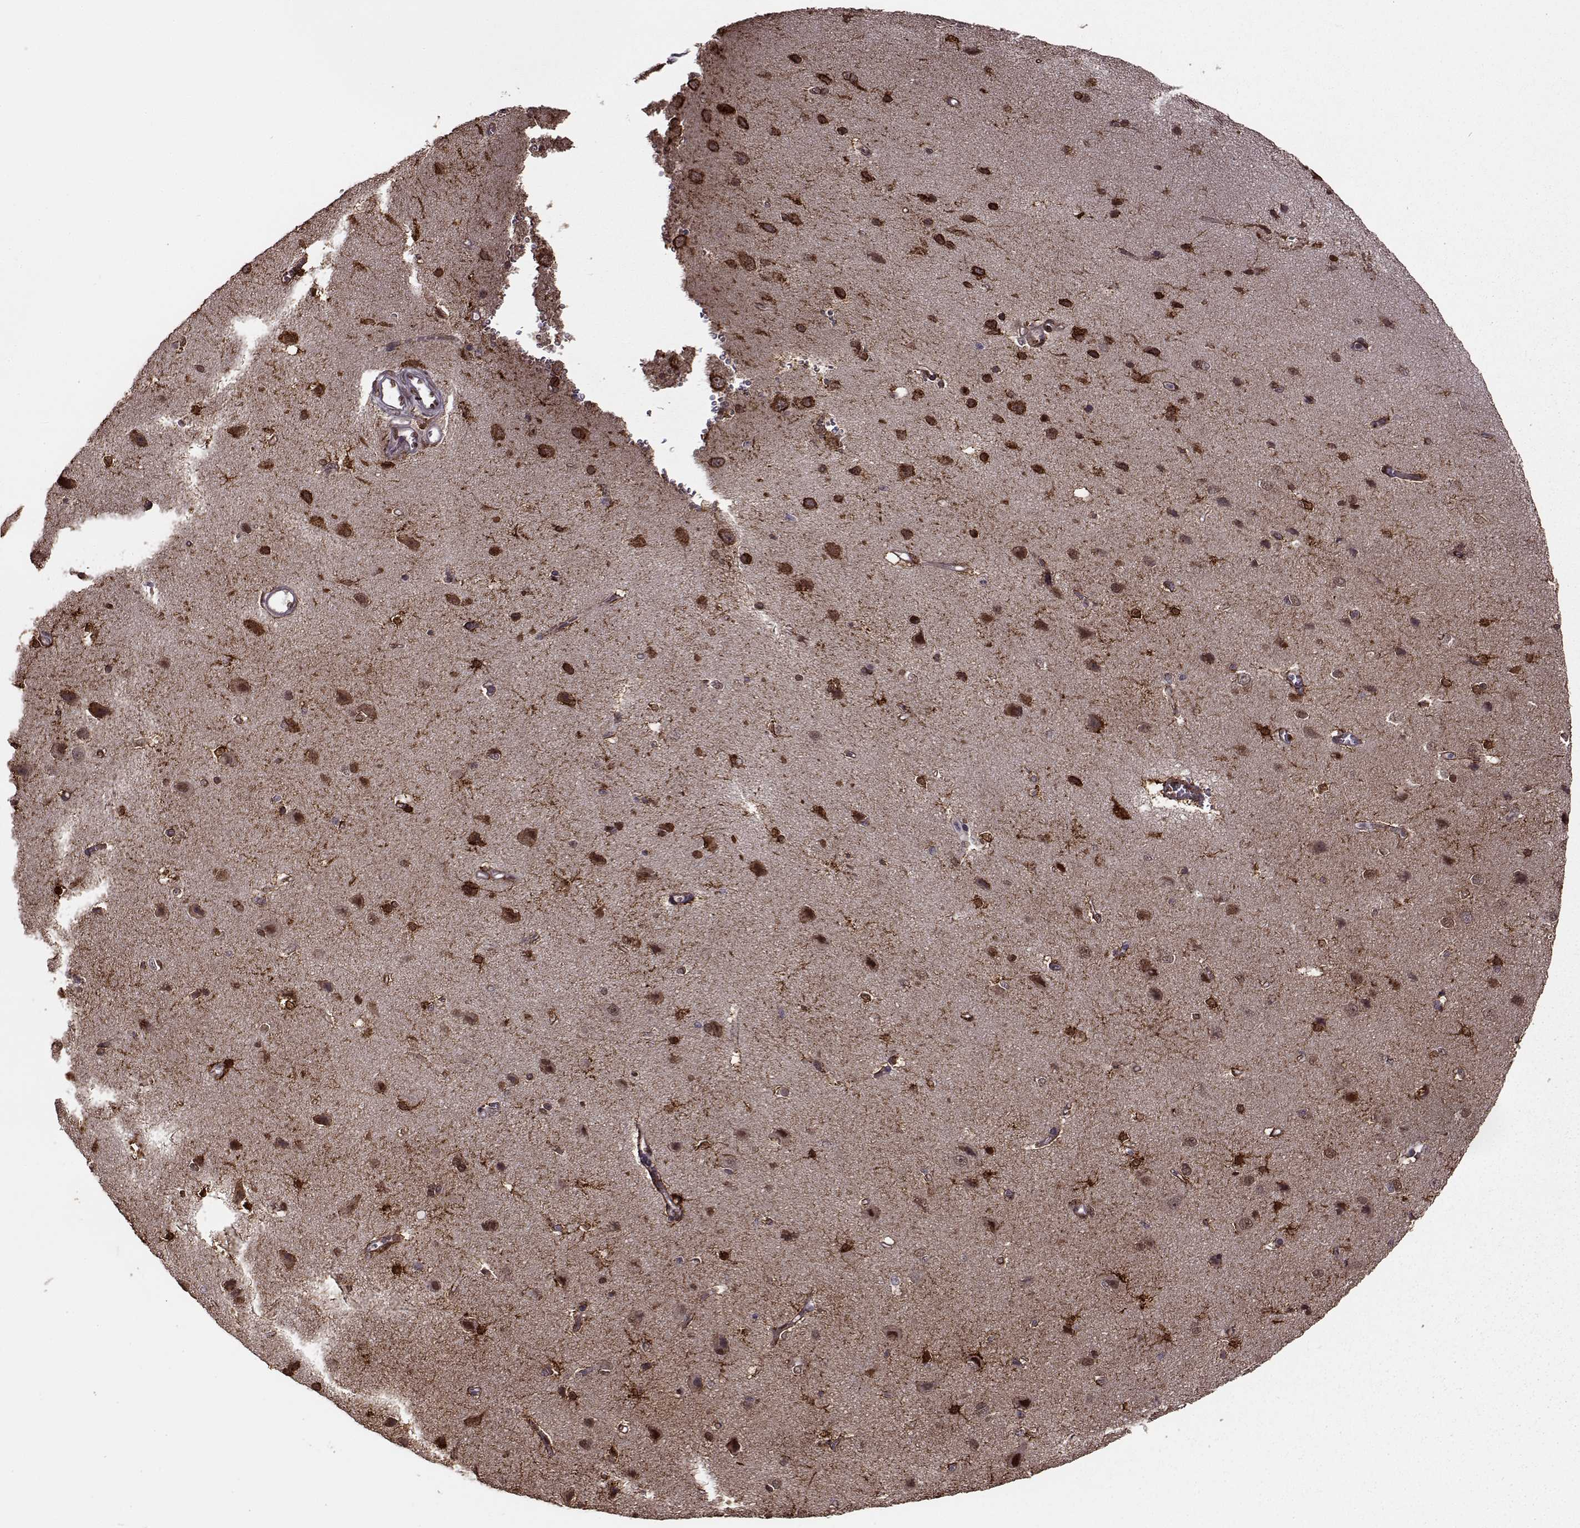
{"staining": {"intensity": "weak", "quantity": "25%-75%", "location": "nuclear"}, "tissue": "cerebral cortex", "cell_type": "Endothelial cells", "image_type": "normal", "snomed": [{"axis": "morphology", "description": "Normal tissue, NOS"}, {"axis": "topography", "description": "Cerebral cortex"}], "caption": "High-magnification brightfield microscopy of unremarkable cerebral cortex stained with DAB (3,3'-diaminobenzidine) (brown) and counterstained with hematoxylin (blue). endothelial cells exhibit weak nuclear staining is identified in about25%-75% of cells. (IHC, brightfield microscopy, high magnification).", "gene": "FTO", "patient": {"sex": "male", "age": 37}}